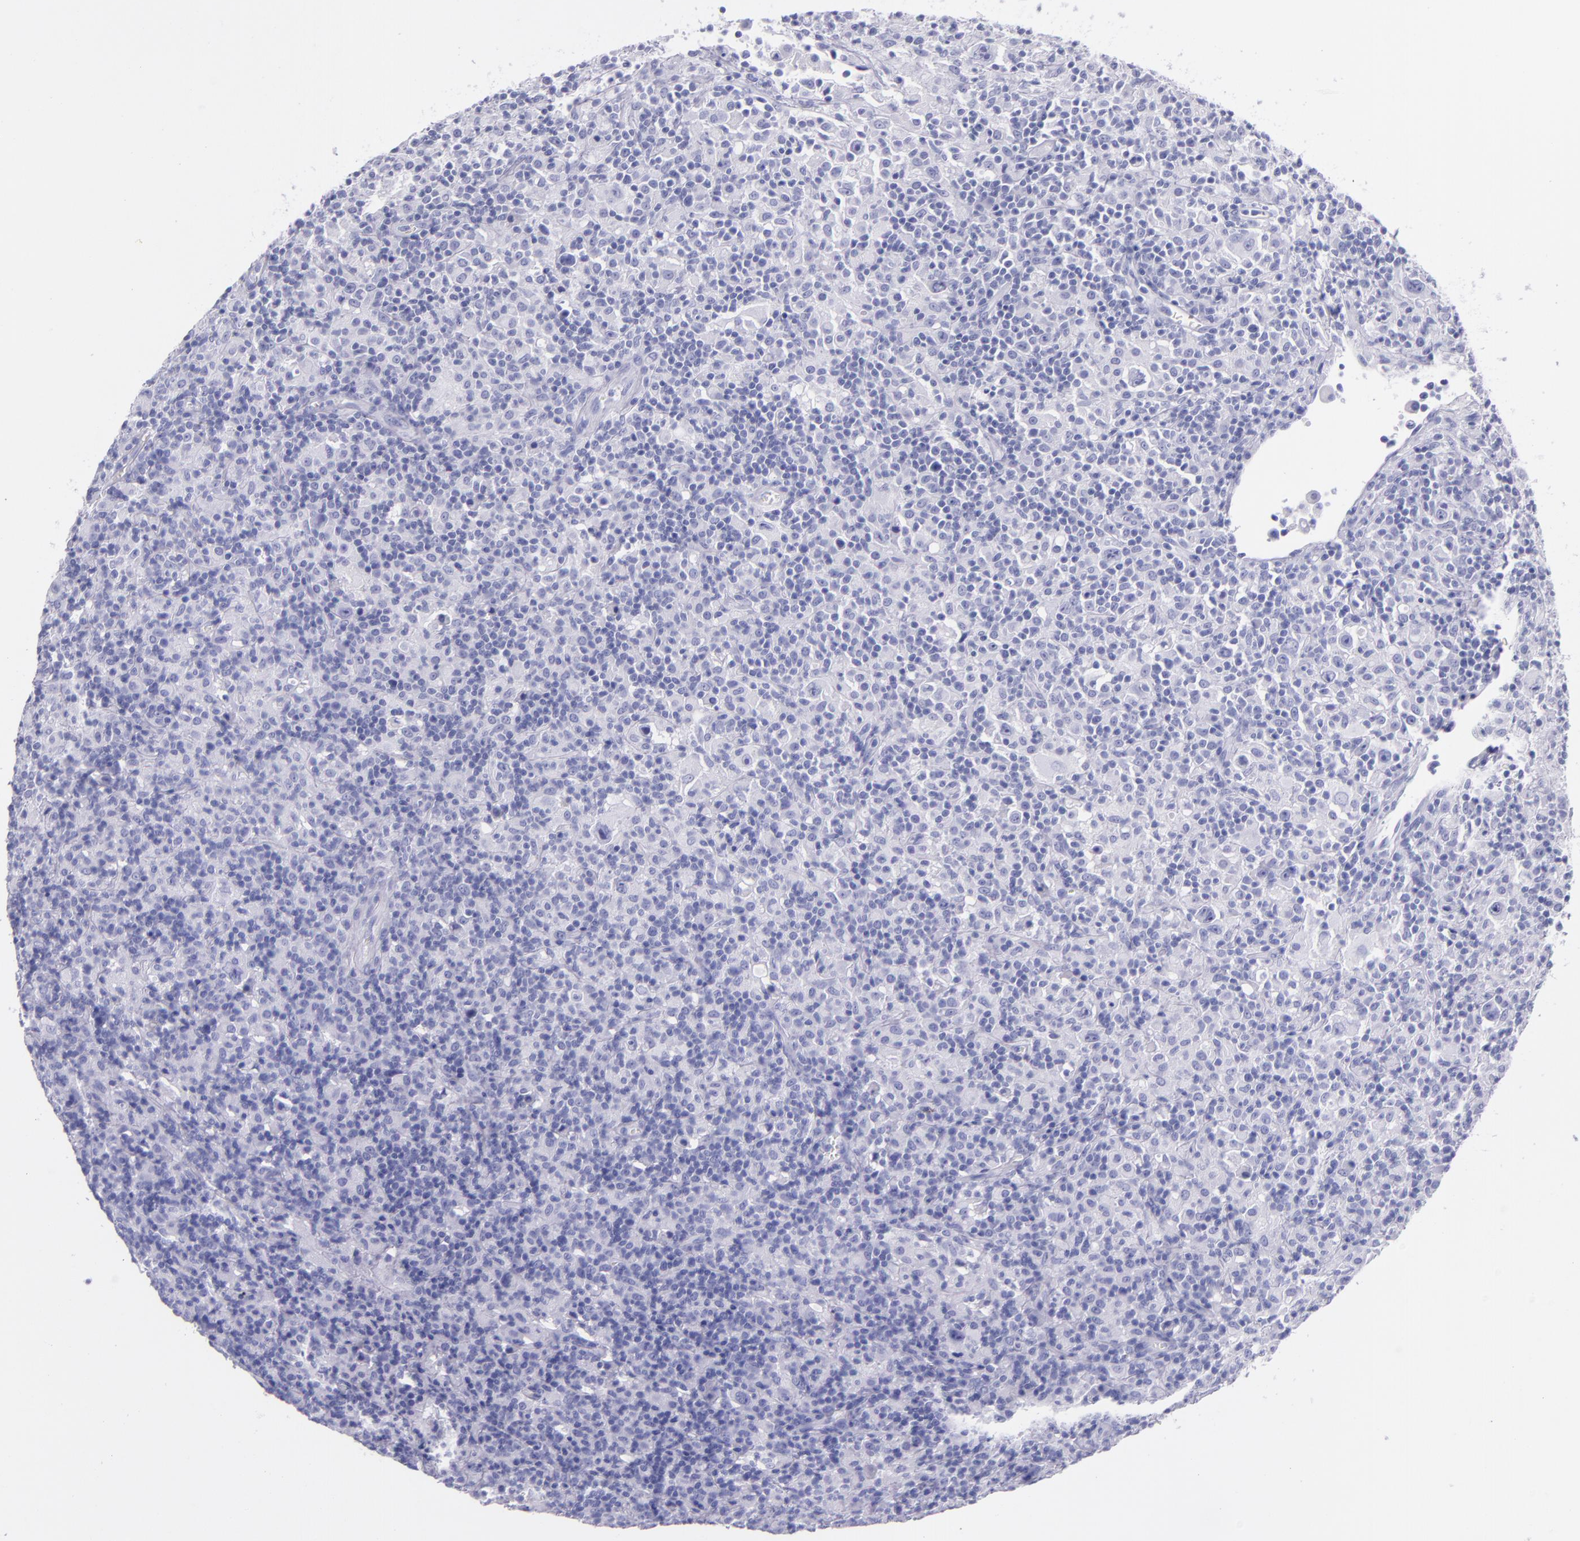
{"staining": {"intensity": "negative", "quantity": "none", "location": "none"}, "tissue": "lymphoma", "cell_type": "Tumor cells", "image_type": "cancer", "snomed": [{"axis": "morphology", "description": "Hodgkin's disease, NOS"}, {"axis": "topography", "description": "Lymph node"}], "caption": "IHC of human Hodgkin's disease displays no staining in tumor cells. Nuclei are stained in blue.", "gene": "SFTPB", "patient": {"sex": "male", "age": 46}}